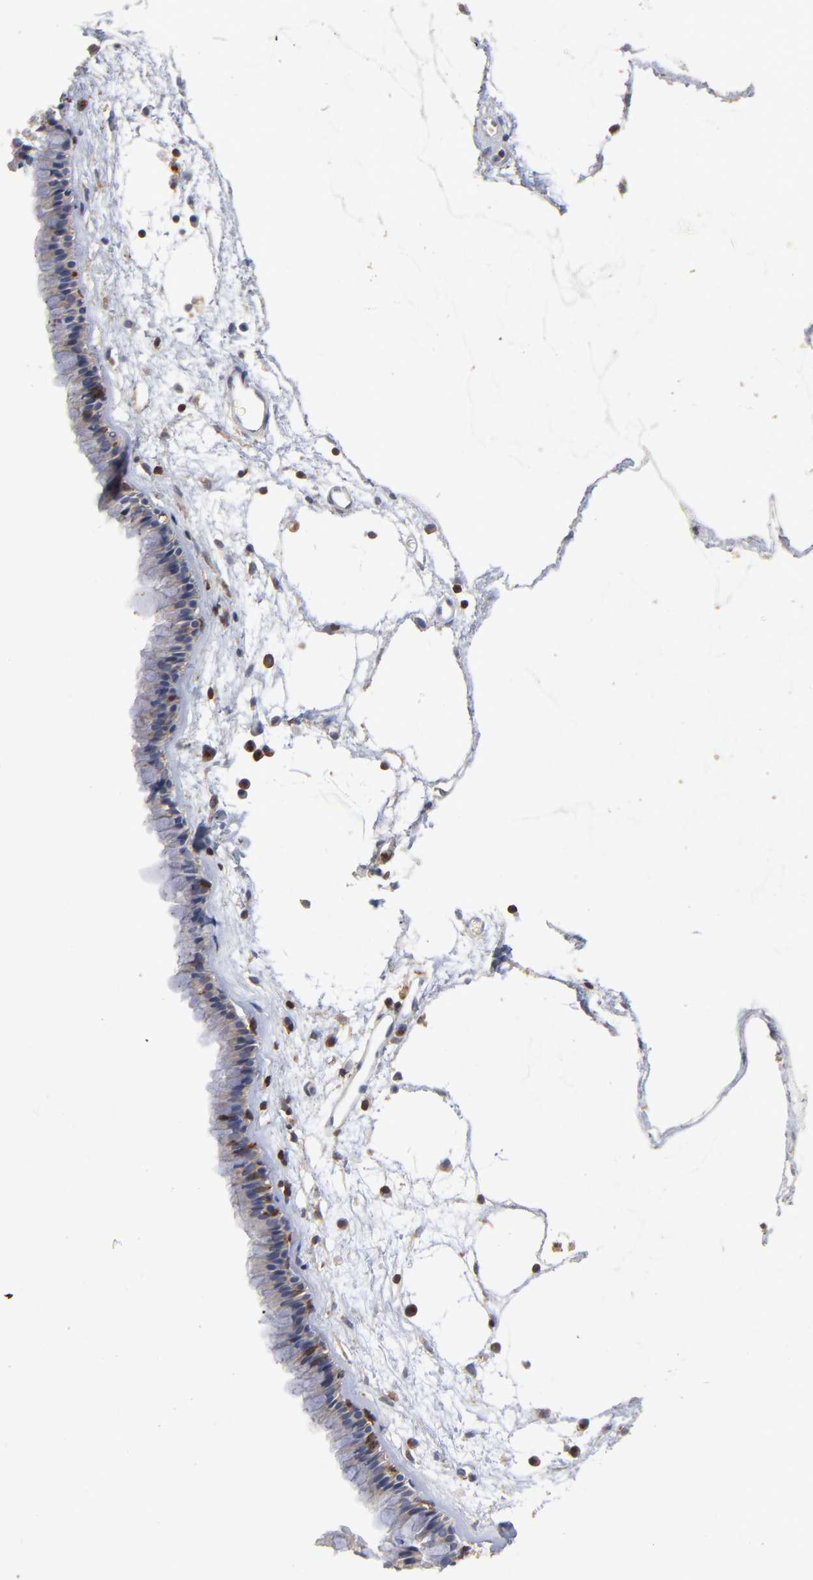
{"staining": {"intensity": "weak", "quantity": ">75%", "location": "cytoplasmic/membranous"}, "tissue": "nasopharynx", "cell_type": "Respiratory epithelial cells", "image_type": "normal", "snomed": [{"axis": "morphology", "description": "Normal tissue, NOS"}, {"axis": "morphology", "description": "Inflammation, NOS"}, {"axis": "topography", "description": "Nasopharynx"}], "caption": "Immunohistochemical staining of unremarkable nasopharynx displays weak cytoplasmic/membranous protein staining in approximately >75% of respiratory epithelial cells.", "gene": "PDLIM2", "patient": {"sex": "male", "age": 48}}